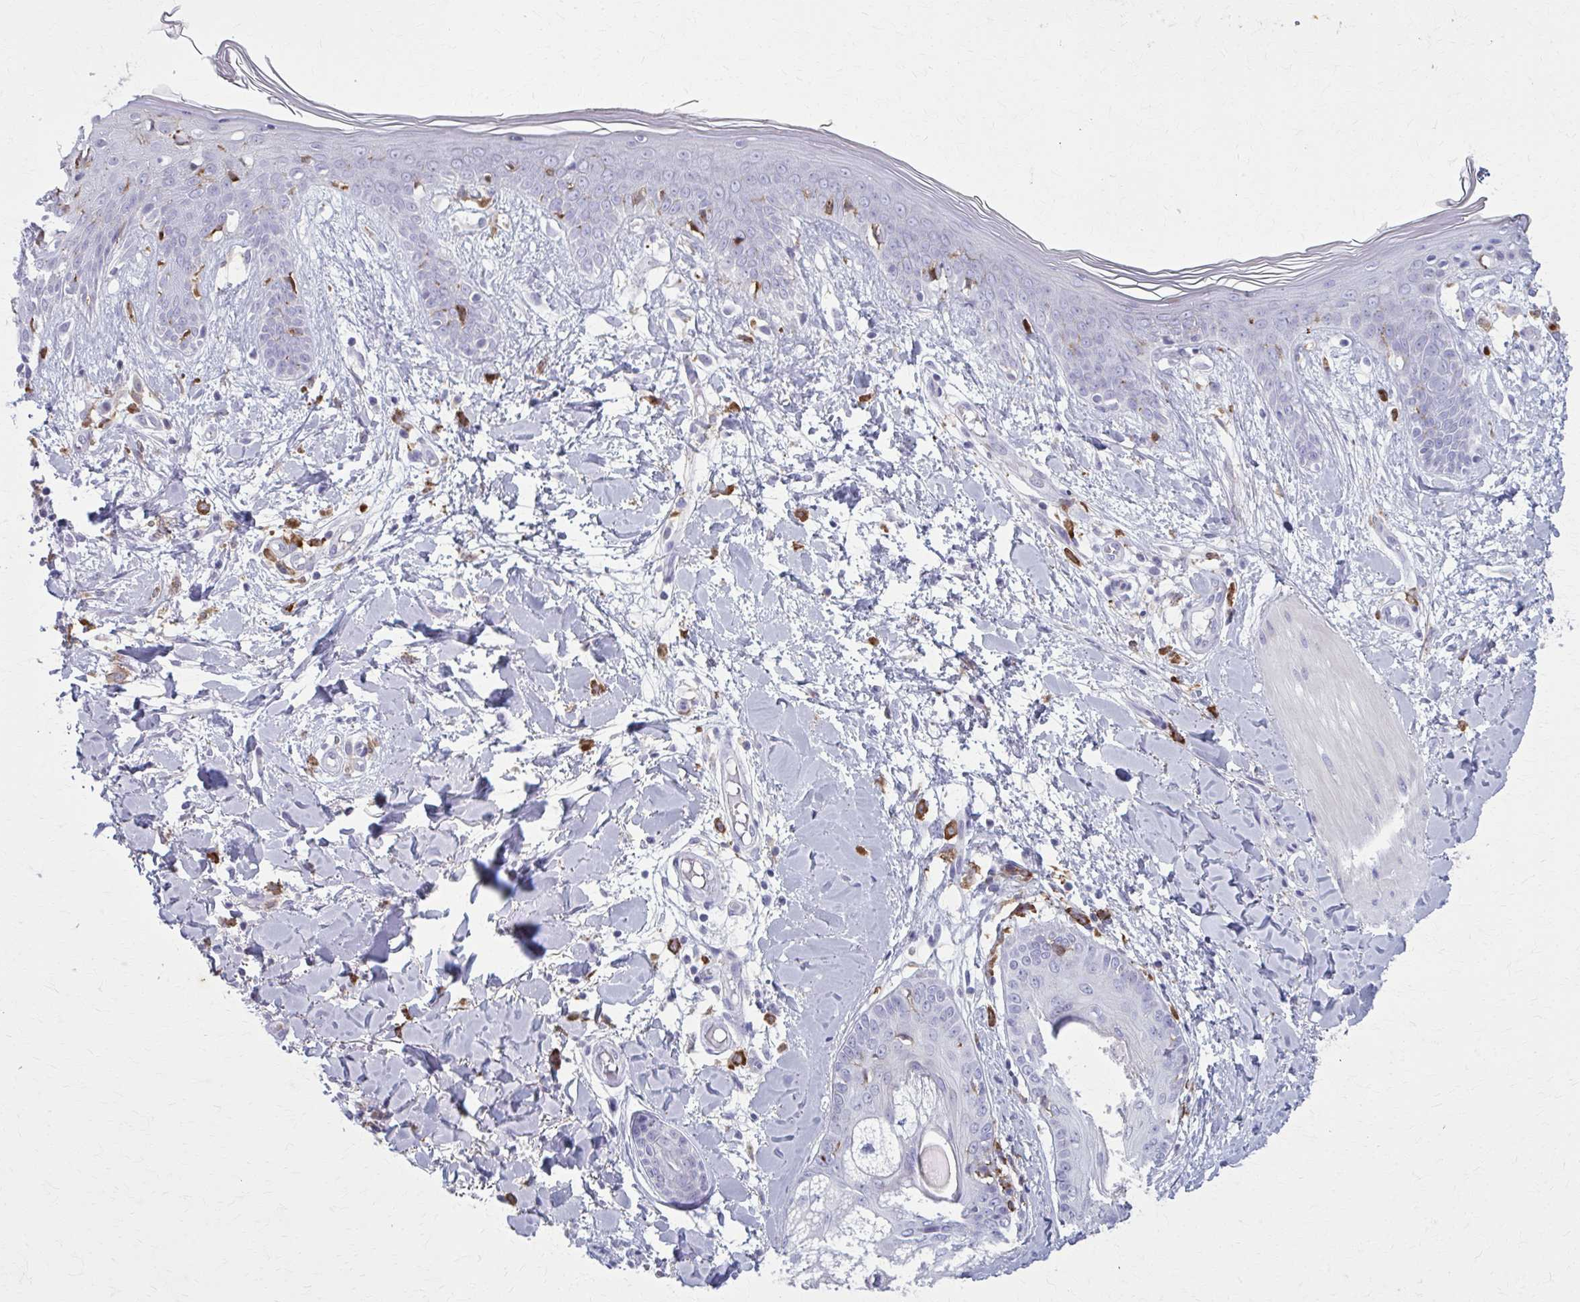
{"staining": {"intensity": "negative", "quantity": "none", "location": "none"}, "tissue": "skin", "cell_type": "Fibroblasts", "image_type": "normal", "snomed": [{"axis": "morphology", "description": "Normal tissue, NOS"}, {"axis": "topography", "description": "Skin"}], "caption": "Immunohistochemistry (IHC) micrograph of benign human skin stained for a protein (brown), which exhibits no expression in fibroblasts.", "gene": "CARD9", "patient": {"sex": "female", "age": 34}}